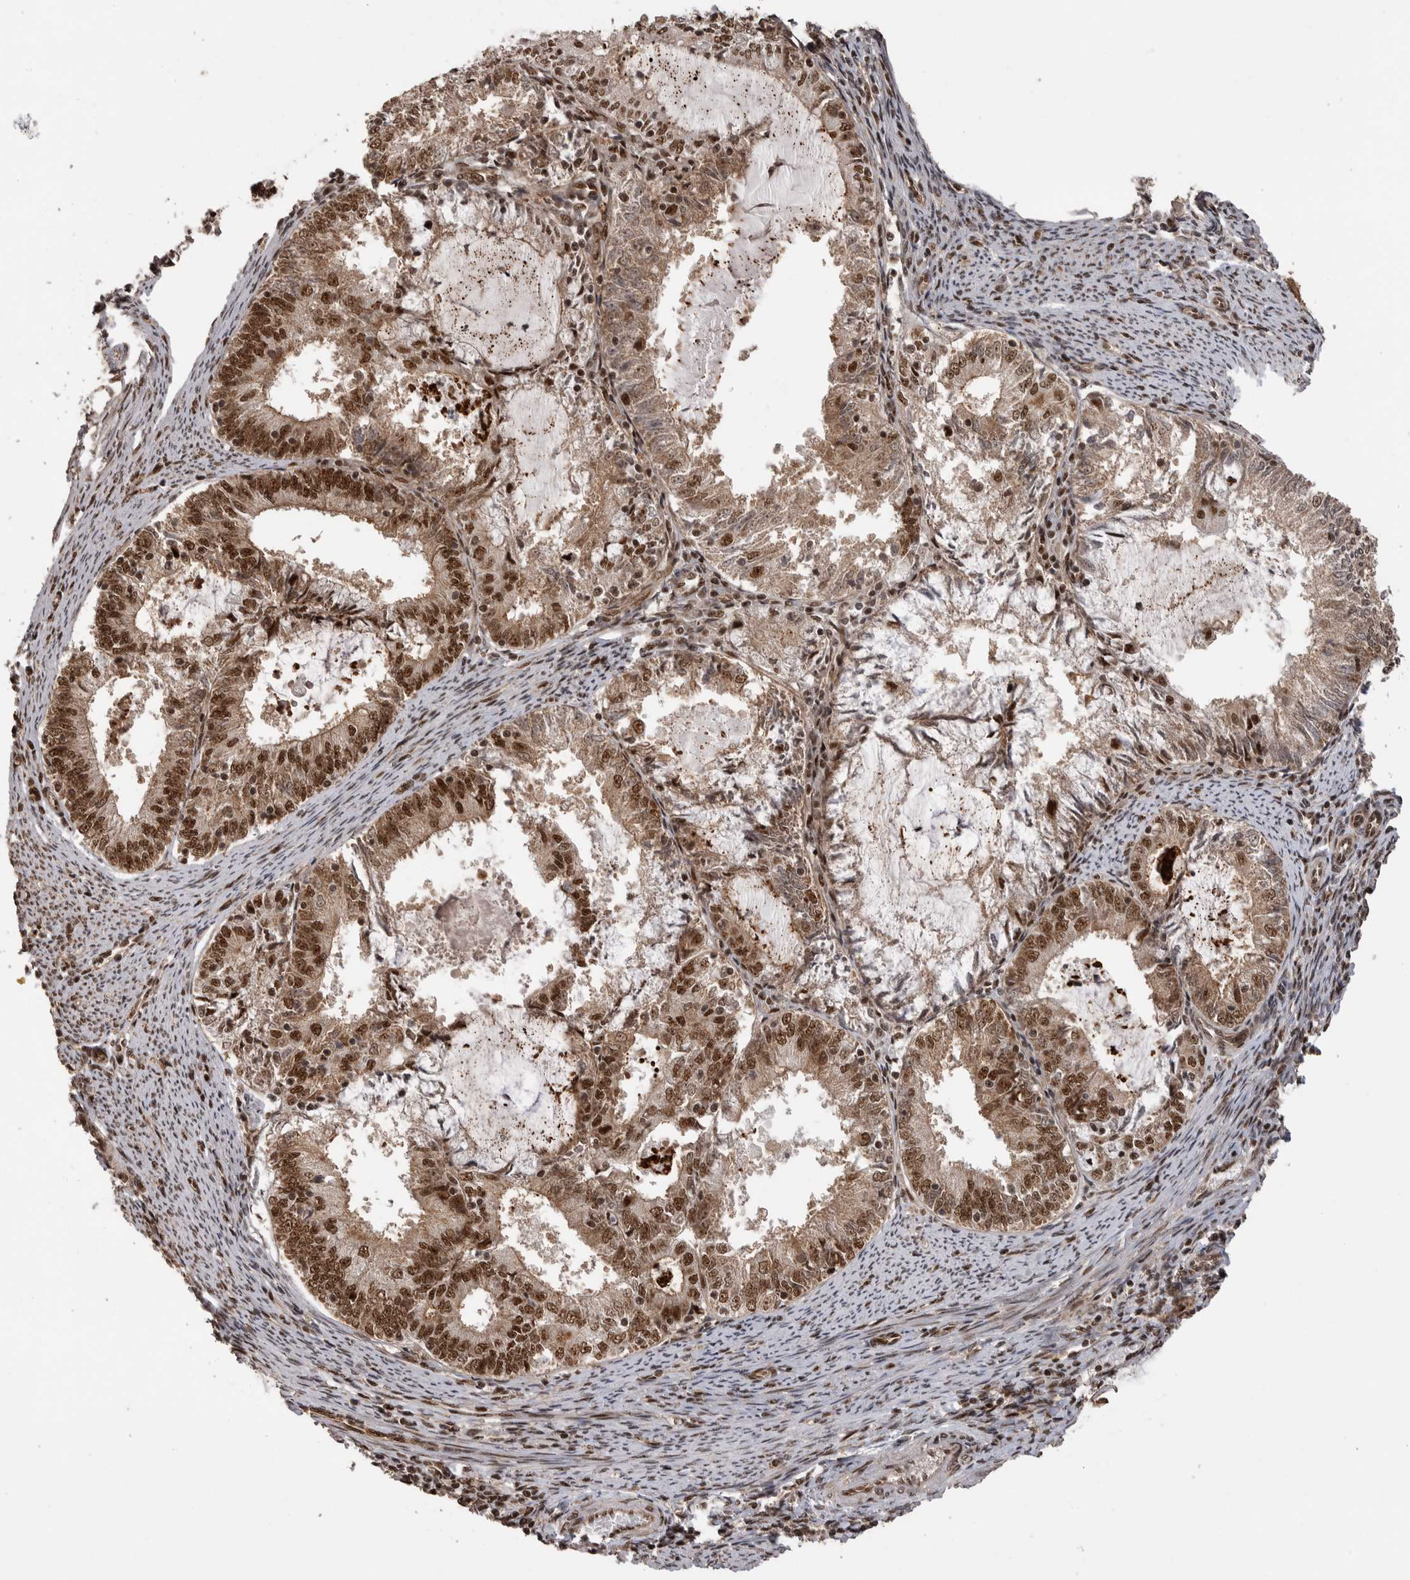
{"staining": {"intensity": "moderate", "quantity": ">75%", "location": "nuclear"}, "tissue": "endometrial cancer", "cell_type": "Tumor cells", "image_type": "cancer", "snomed": [{"axis": "morphology", "description": "Adenocarcinoma, NOS"}, {"axis": "topography", "description": "Endometrium"}], "caption": "Protein staining by immunohistochemistry reveals moderate nuclear staining in about >75% of tumor cells in endometrial cancer (adenocarcinoma).", "gene": "PPP1R8", "patient": {"sex": "female", "age": 57}}